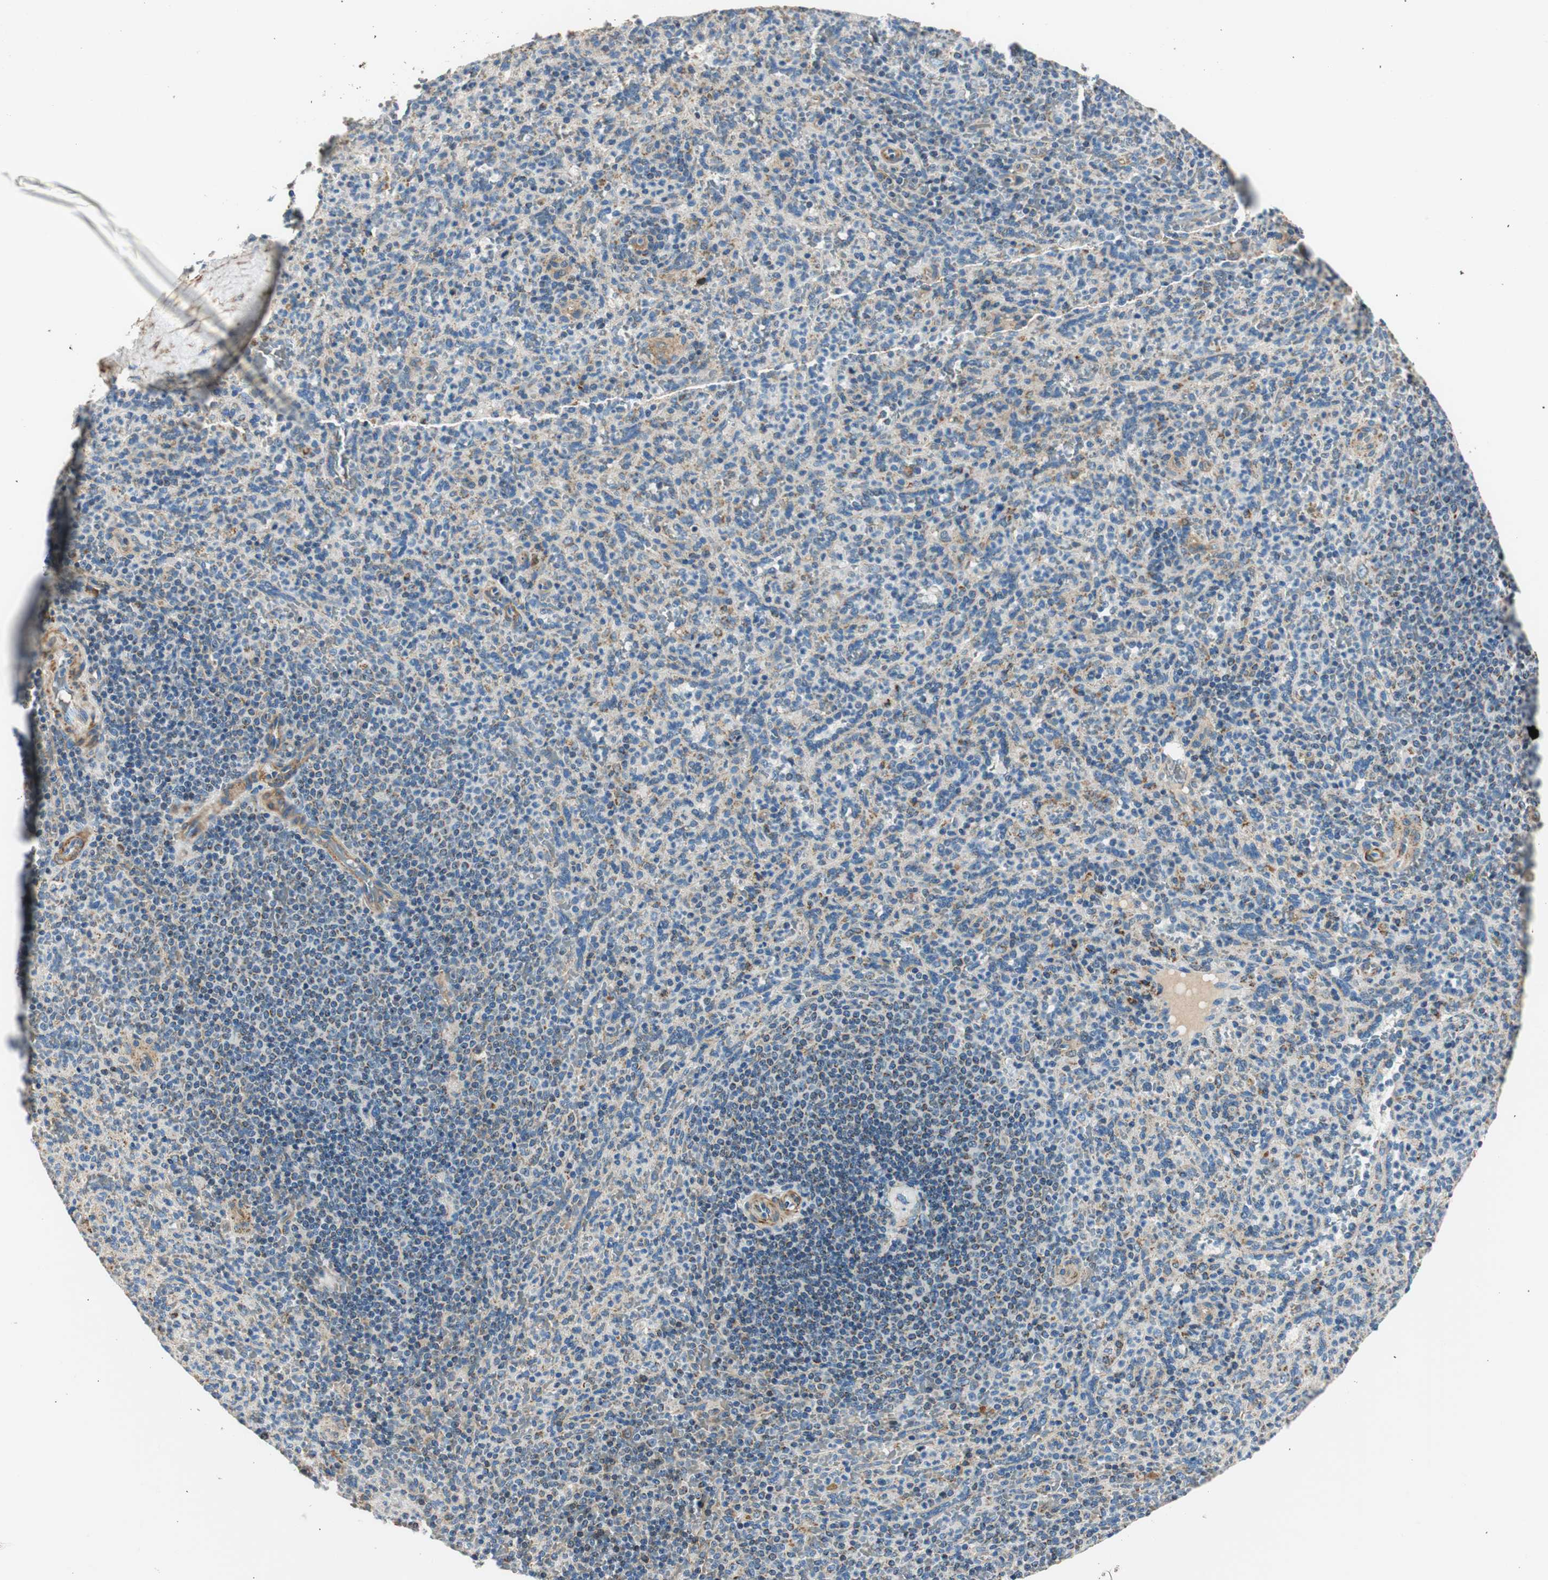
{"staining": {"intensity": "moderate", "quantity": "<25%", "location": "cytoplasmic/membranous"}, "tissue": "spleen", "cell_type": "Cells in red pulp", "image_type": "normal", "snomed": [{"axis": "morphology", "description": "Normal tissue, NOS"}, {"axis": "topography", "description": "Spleen"}], "caption": "Brown immunohistochemical staining in normal human spleen demonstrates moderate cytoplasmic/membranous expression in about <25% of cells in red pulp.", "gene": "RORB", "patient": {"sex": "male", "age": 36}}